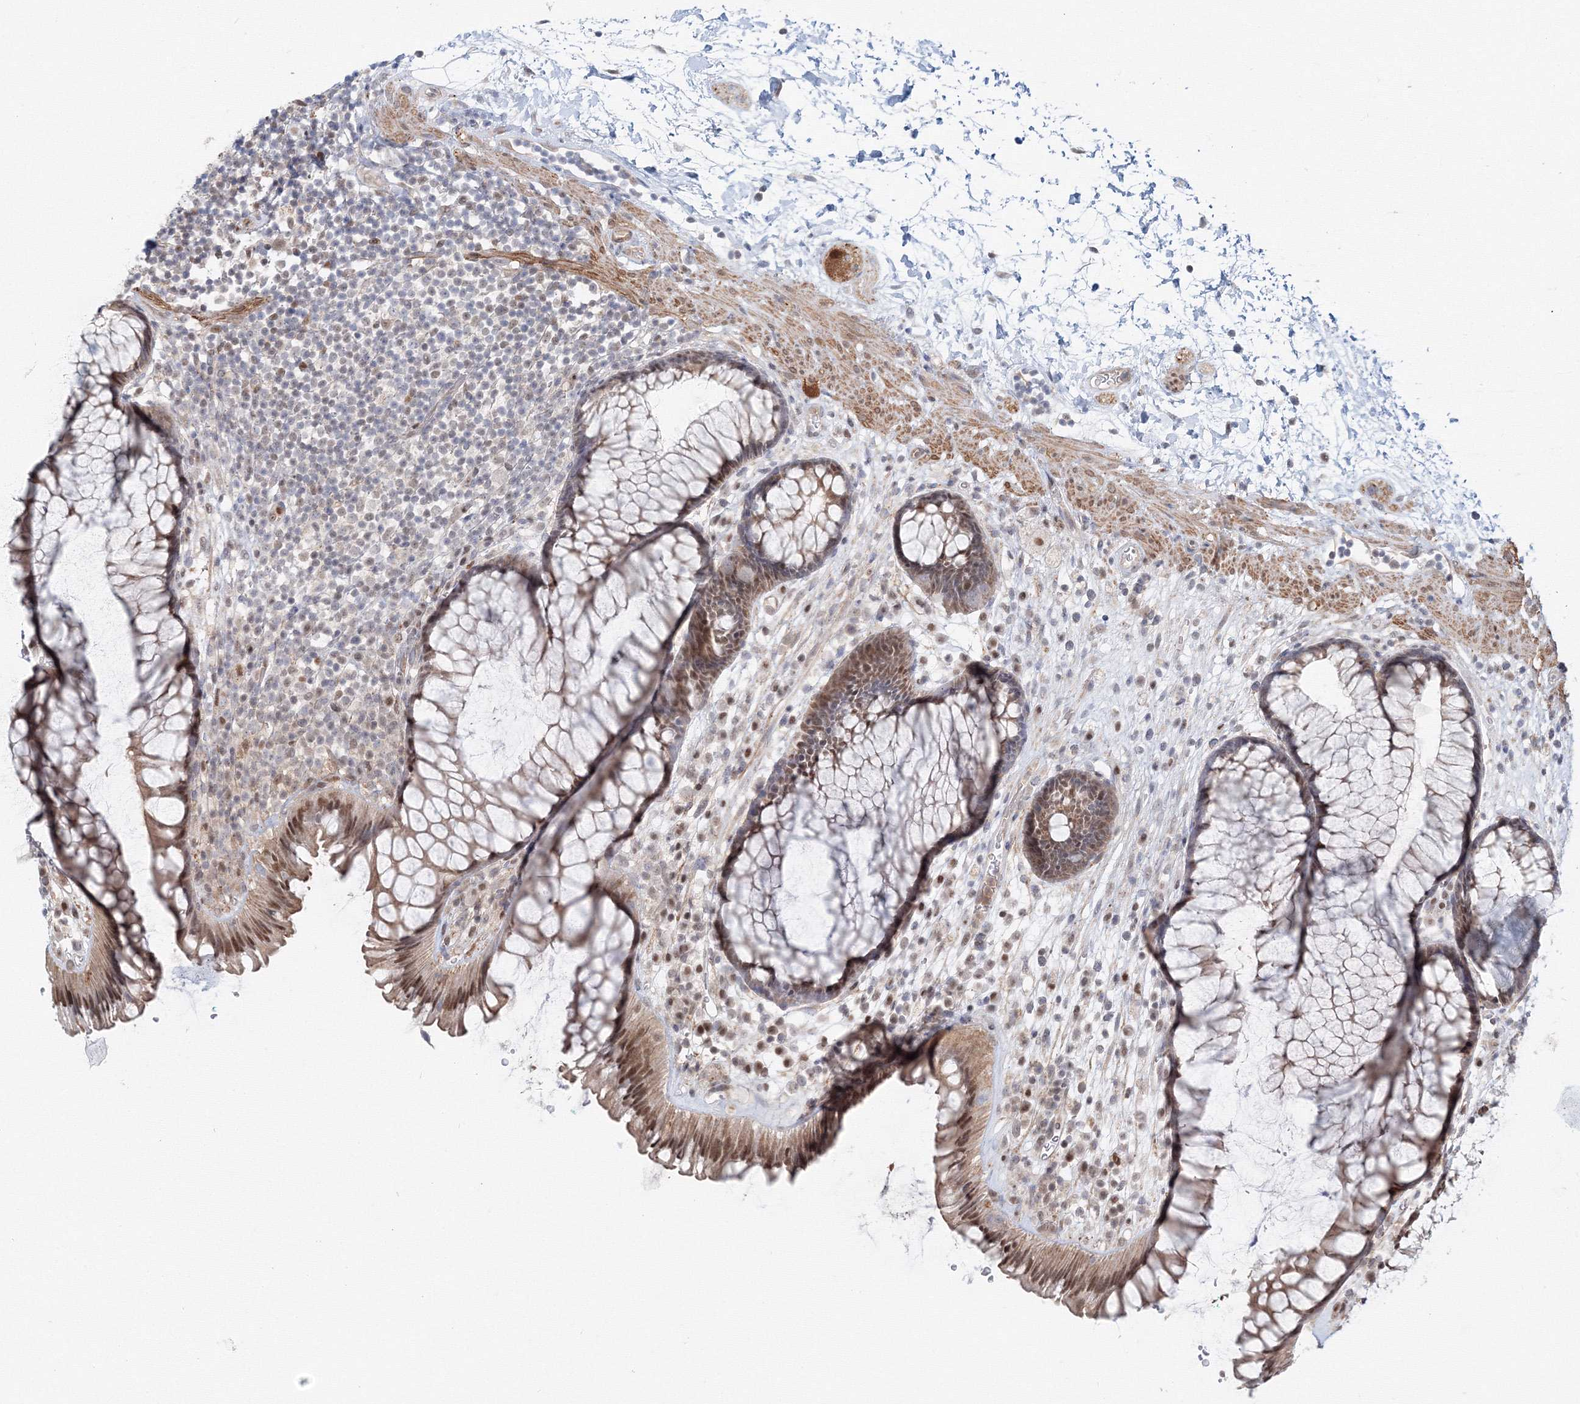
{"staining": {"intensity": "moderate", "quantity": ">75%", "location": "cytoplasmic/membranous,nuclear"}, "tissue": "rectum", "cell_type": "Glandular cells", "image_type": "normal", "snomed": [{"axis": "morphology", "description": "Normal tissue, NOS"}, {"axis": "topography", "description": "Rectum"}], "caption": "Moderate cytoplasmic/membranous,nuclear expression for a protein is identified in about >75% of glandular cells of unremarkable rectum using immunohistochemistry.", "gene": "ARHGAP21", "patient": {"sex": "male", "age": 51}}